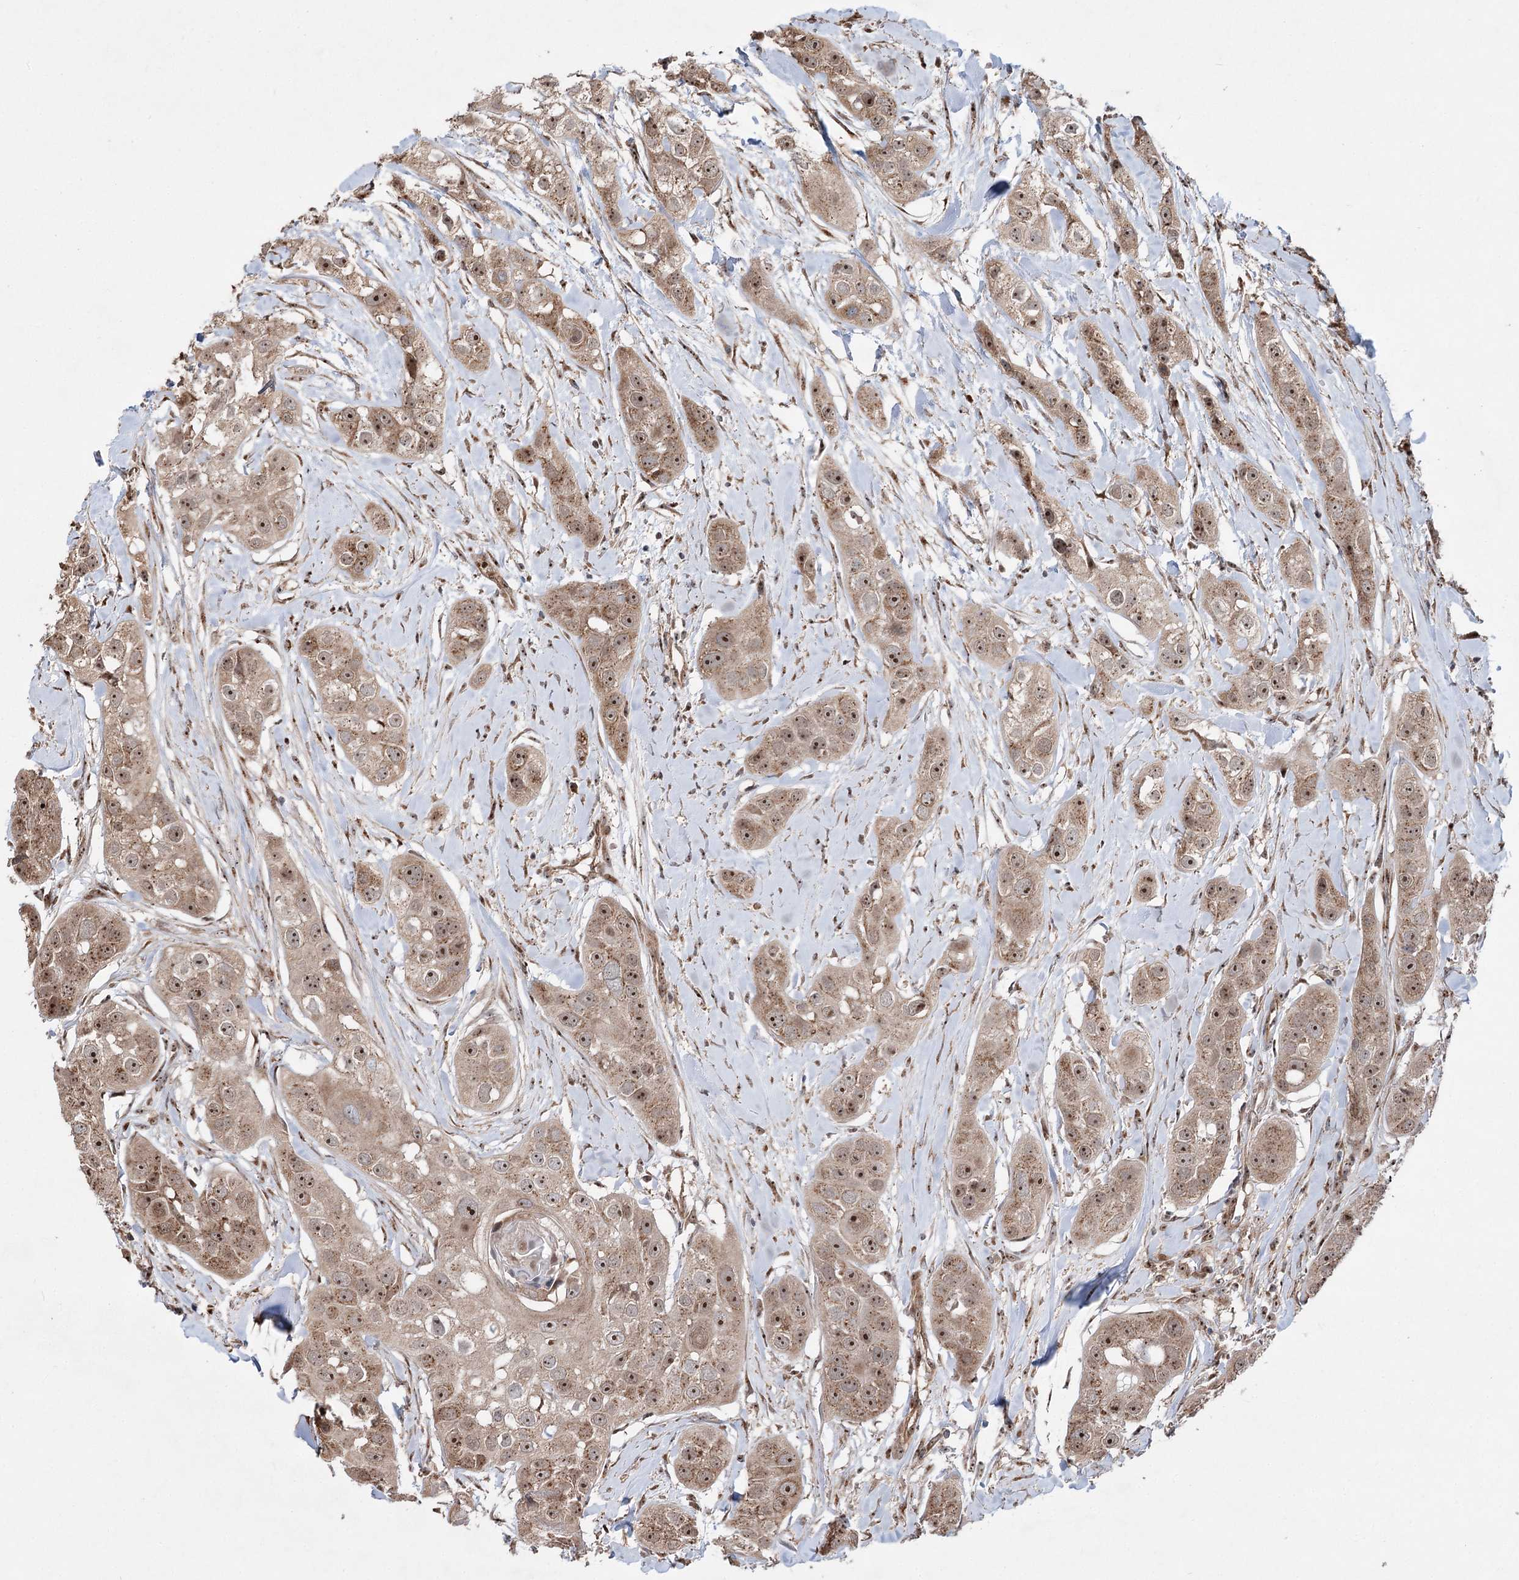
{"staining": {"intensity": "moderate", "quantity": ">75%", "location": "cytoplasmic/membranous,nuclear"}, "tissue": "head and neck cancer", "cell_type": "Tumor cells", "image_type": "cancer", "snomed": [{"axis": "morphology", "description": "Normal tissue, NOS"}, {"axis": "morphology", "description": "Squamous cell carcinoma, NOS"}, {"axis": "topography", "description": "Skeletal muscle"}, {"axis": "topography", "description": "Head-Neck"}], "caption": "Protein analysis of squamous cell carcinoma (head and neck) tissue demonstrates moderate cytoplasmic/membranous and nuclear staining in about >75% of tumor cells.", "gene": "SERINC5", "patient": {"sex": "male", "age": 51}}